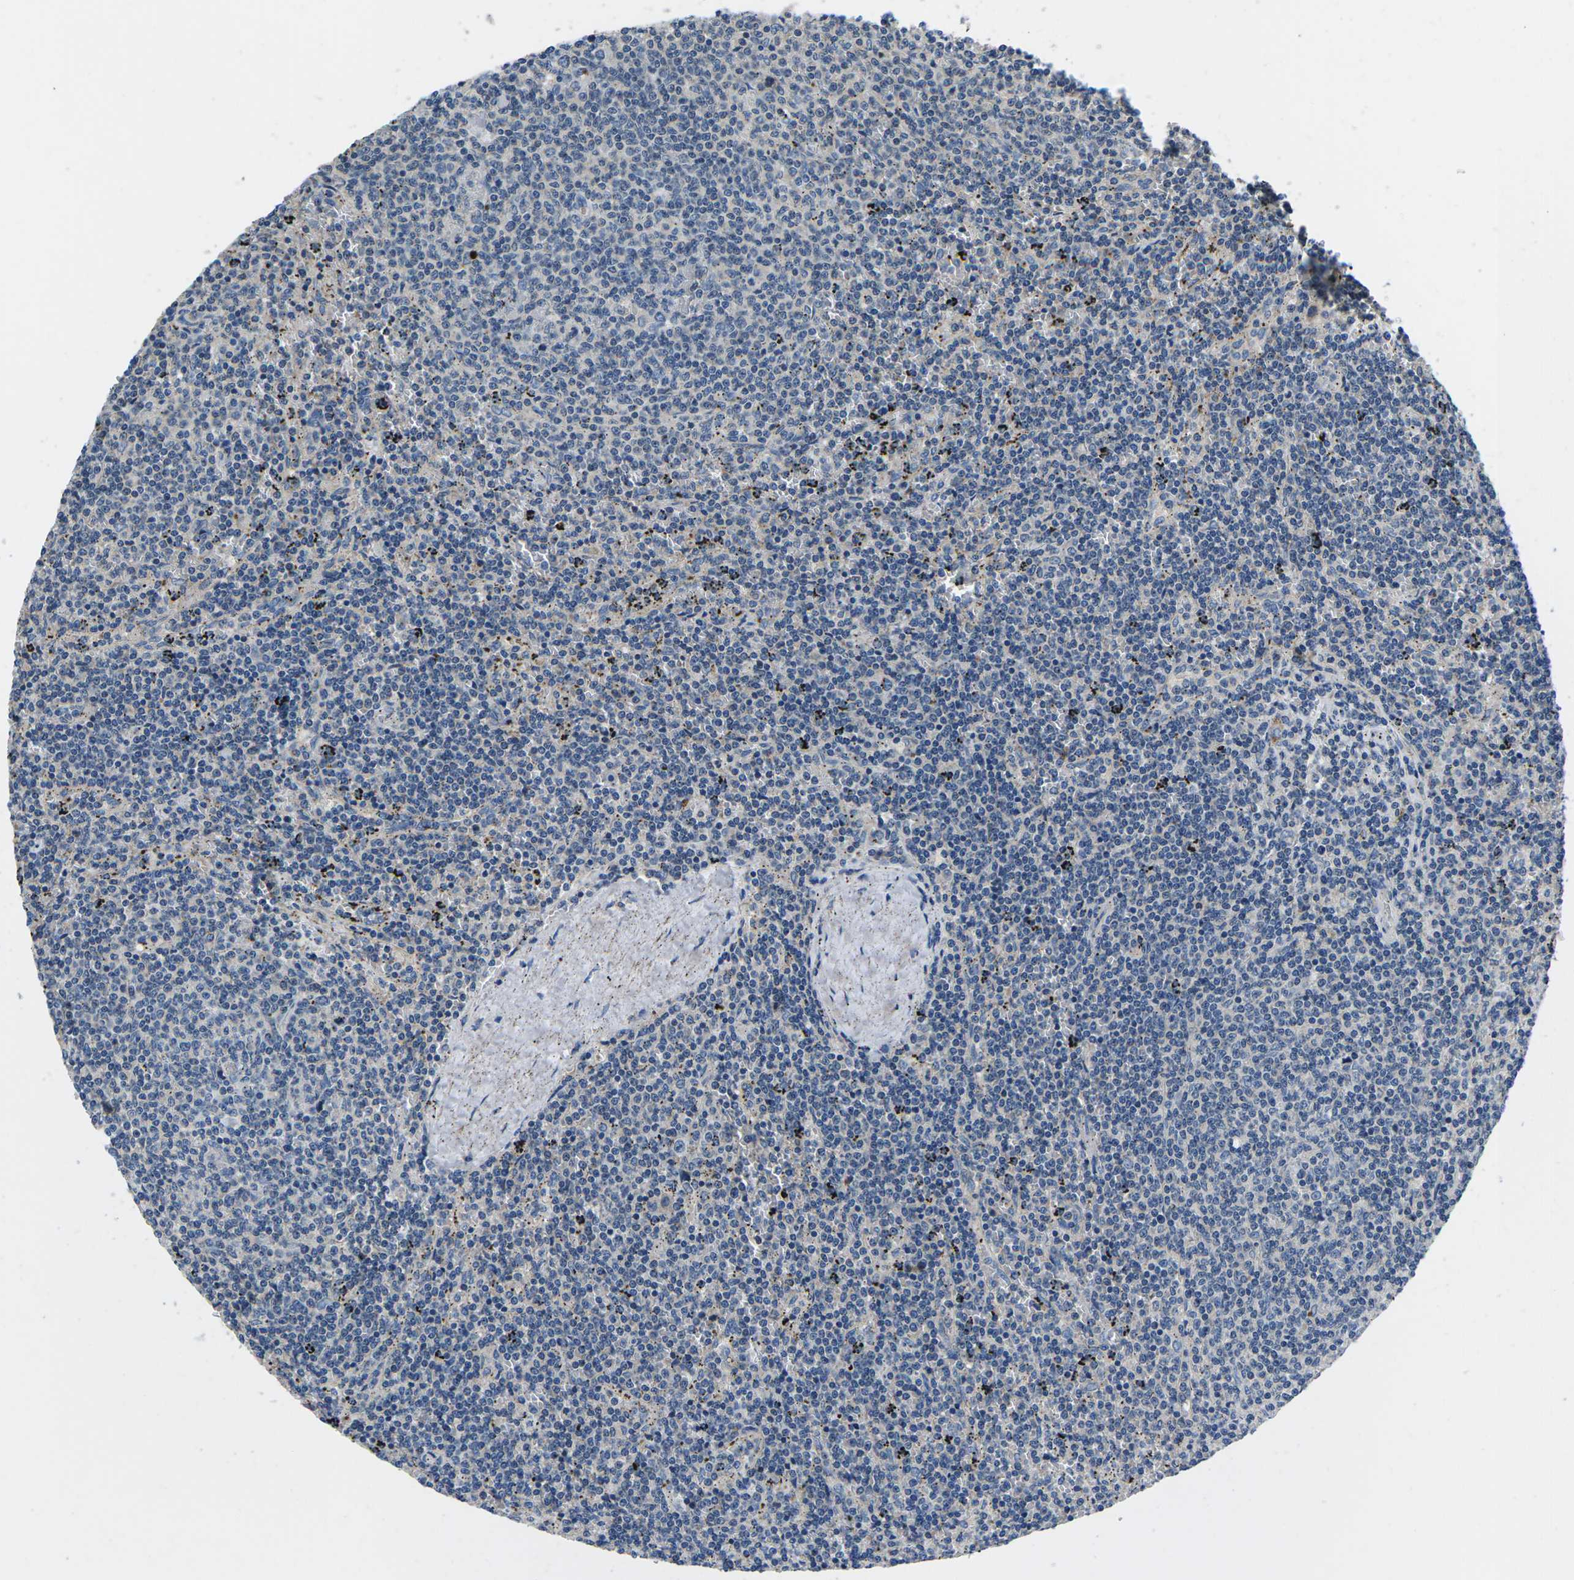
{"staining": {"intensity": "negative", "quantity": "none", "location": "none"}, "tissue": "lymphoma", "cell_type": "Tumor cells", "image_type": "cancer", "snomed": [{"axis": "morphology", "description": "Malignant lymphoma, non-Hodgkin's type, Low grade"}, {"axis": "topography", "description": "Spleen"}], "caption": "Immunohistochemical staining of lymphoma exhibits no significant expression in tumor cells.", "gene": "PDCD6IP", "patient": {"sex": "female", "age": 50}}